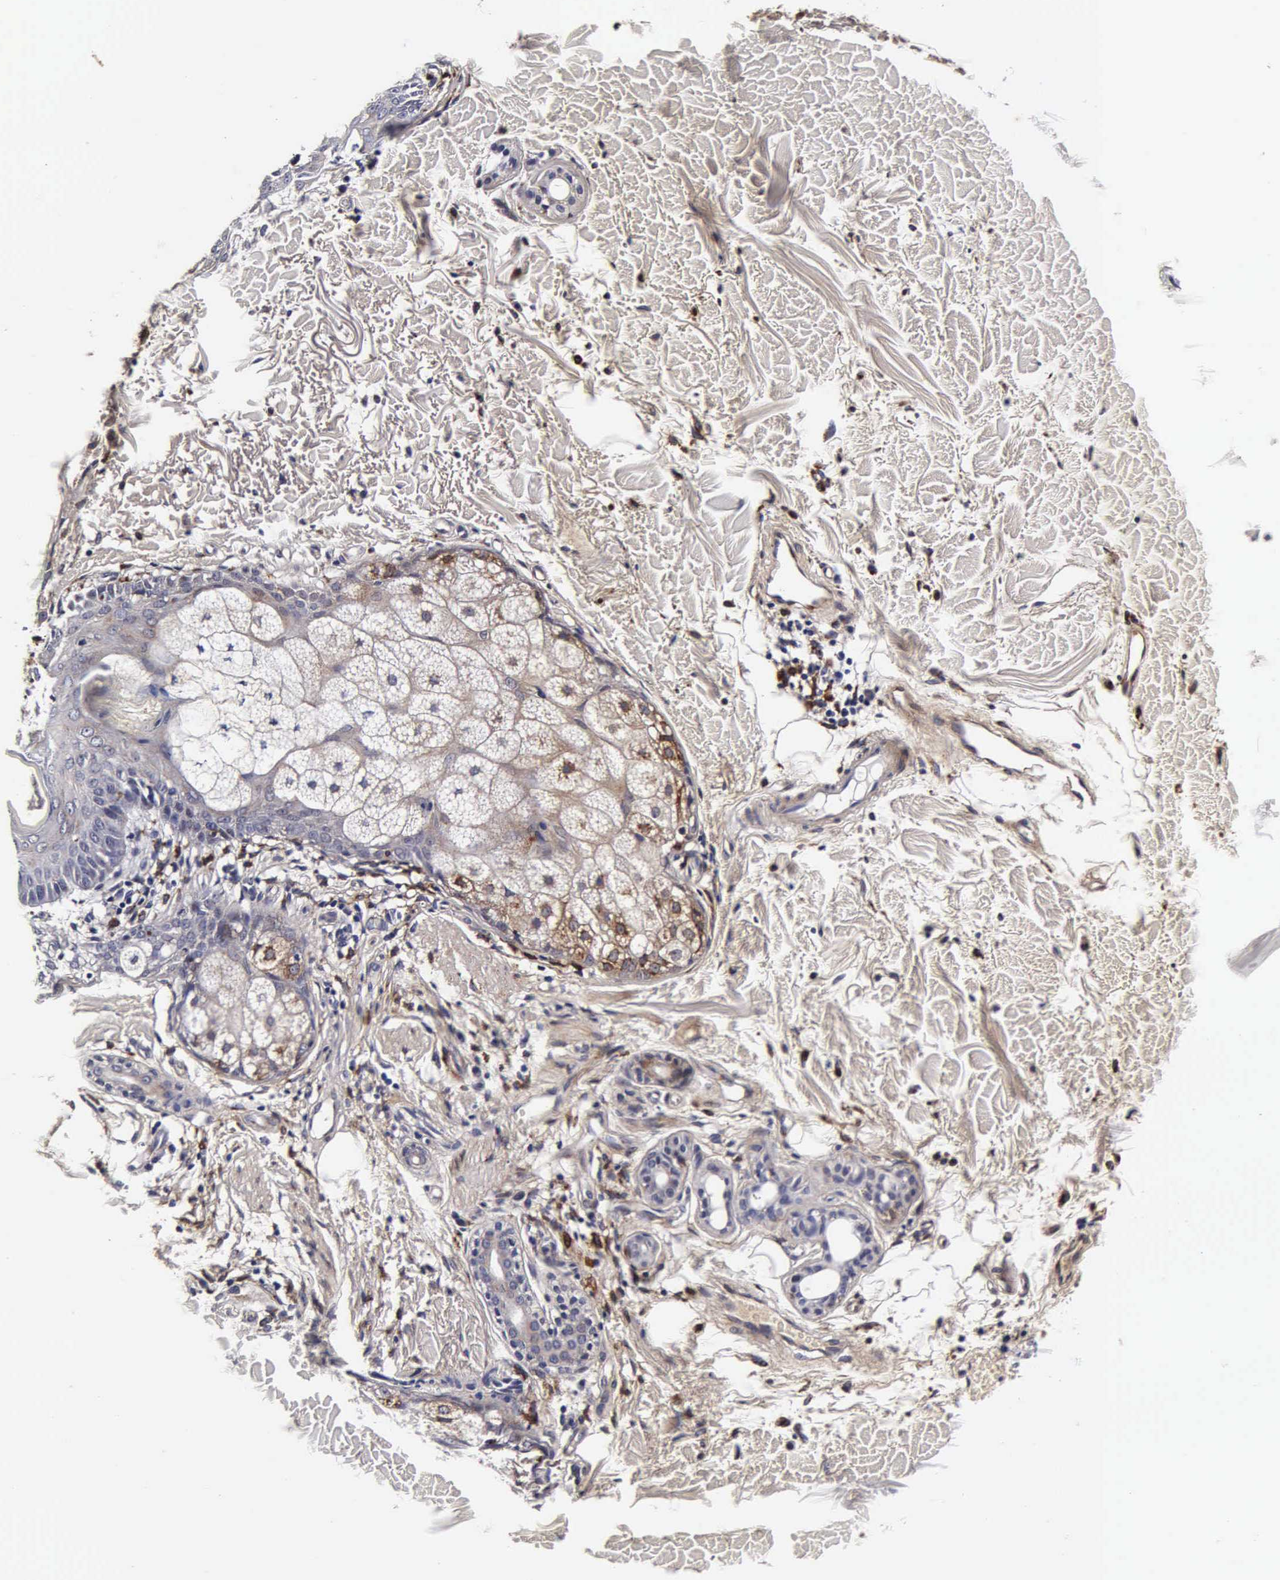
{"staining": {"intensity": "negative", "quantity": "none", "location": "none"}, "tissue": "skin cancer", "cell_type": "Tumor cells", "image_type": "cancer", "snomed": [{"axis": "morphology", "description": "Basal cell carcinoma"}, {"axis": "topography", "description": "Skin"}], "caption": "IHC photomicrograph of neoplastic tissue: skin cancer stained with DAB (3,3'-diaminobenzidine) exhibits no significant protein expression in tumor cells.", "gene": "CST3", "patient": {"sex": "female", "age": 81}}